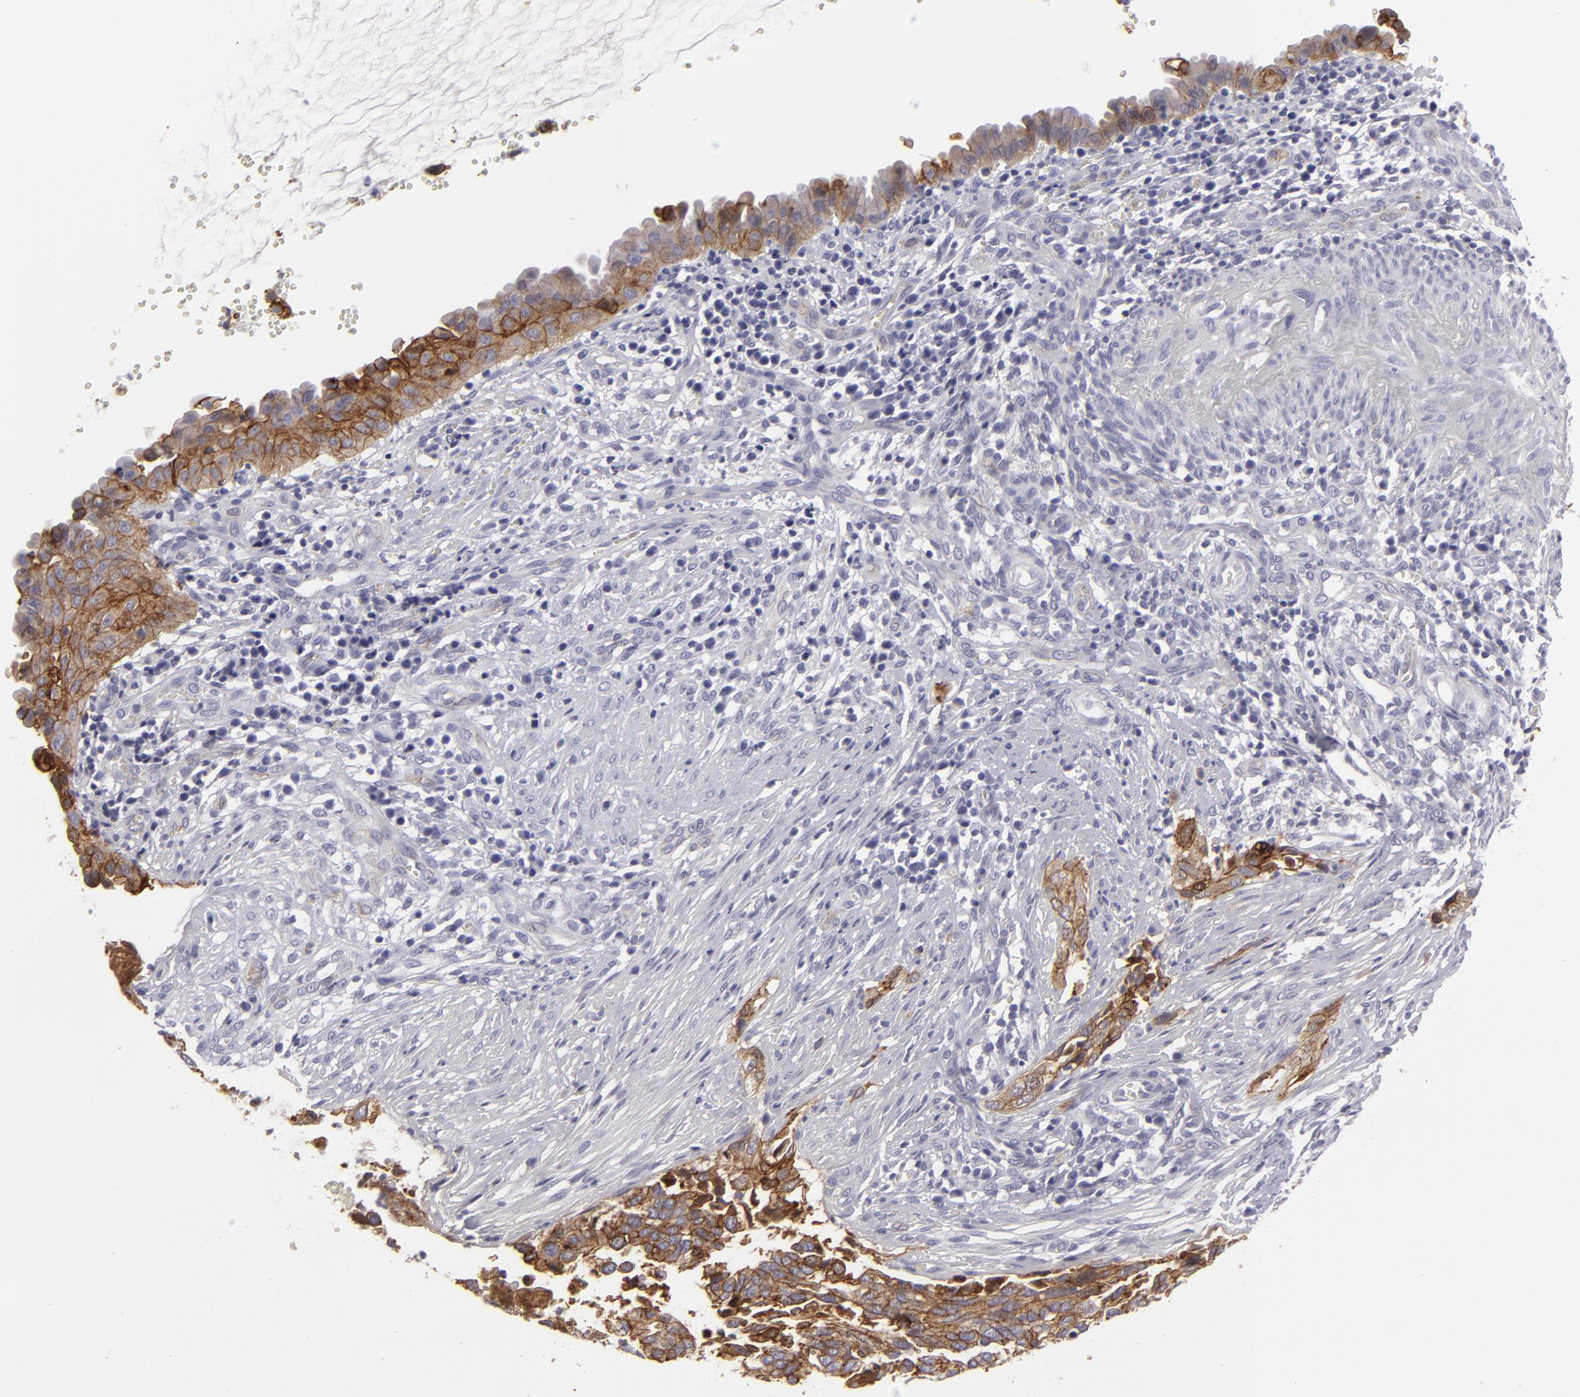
{"staining": {"intensity": "strong", "quantity": ">75%", "location": "cytoplasmic/membranous"}, "tissue": "cervical cancer", "cell_type": "Tumor cells", "image_type": "cancer", "snomed": [{"axis": "morphology", "description": "Normal tissue, NOS"}, {"axis": "morphology", "description": "Squamous cell carcinoma, NOS"}, {"axis": "topography", "description": "Cervix"}], "caption": "A histopathology image showing strong cytoplasmic/membranous staining in approximately >75% of tumor cells in squamous cell carcinoma (cervical), as visualized by brown immunohistochemical staining.", "gene": "JUP", "patient": {"sex": "female", "age": 45}}